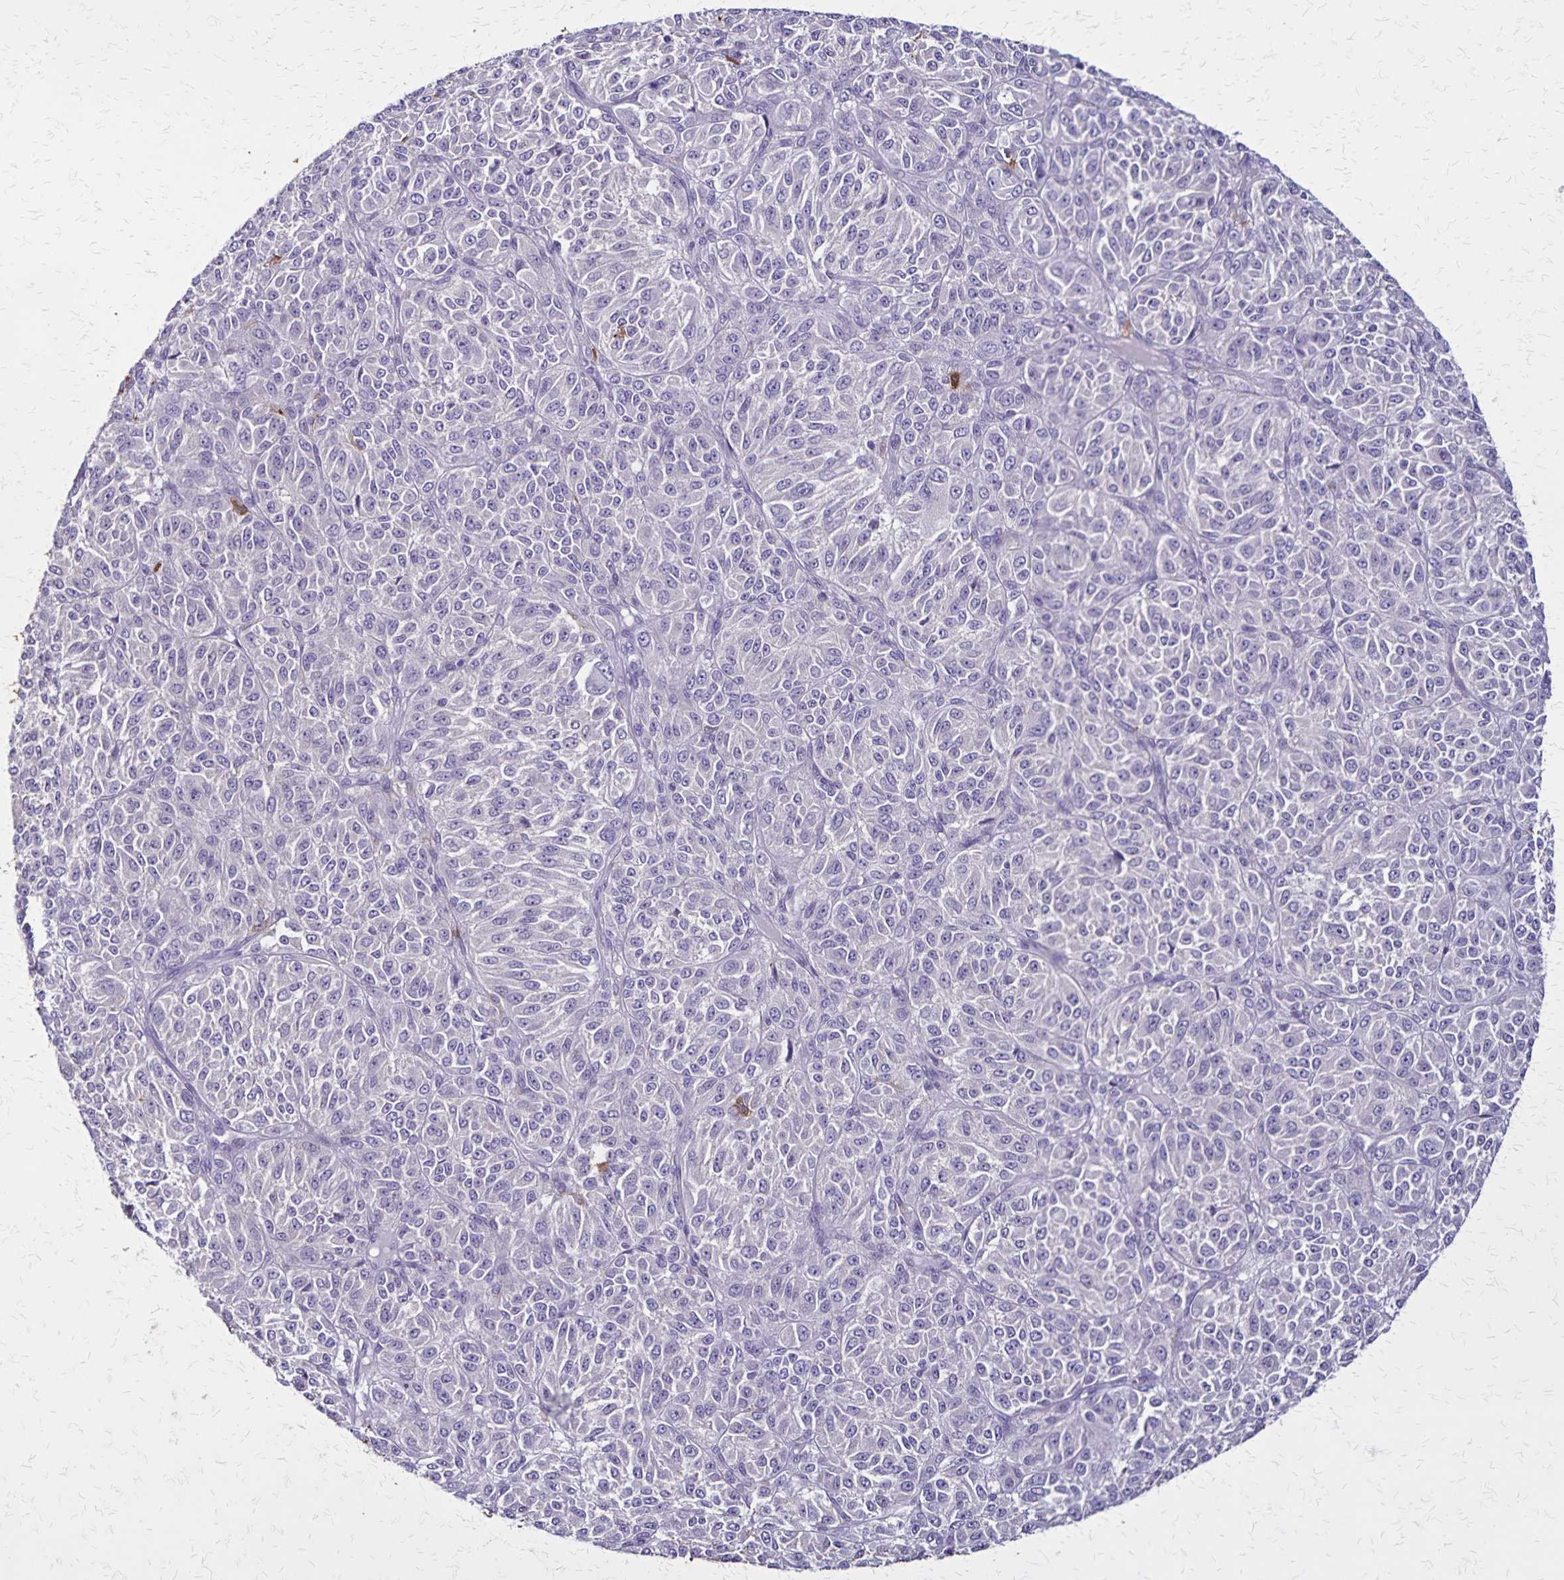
{"staining": {"intensity": "negative", "quantity": "none", "location": "none"}, "tissue": "melanoma", "cell_type": "Tumor cells", "image_type": "cancer", "snomed": [{"axis": "morphology", "description": "Malignant melanoma, Metastatic site"}, {"axis": "topography", "description": "Brain"}], "caption": "An image of human melanoma is negative for staining in tumor cells.", "gene": "ULBP3", "patient": {"sex": "female", "age": 56}}